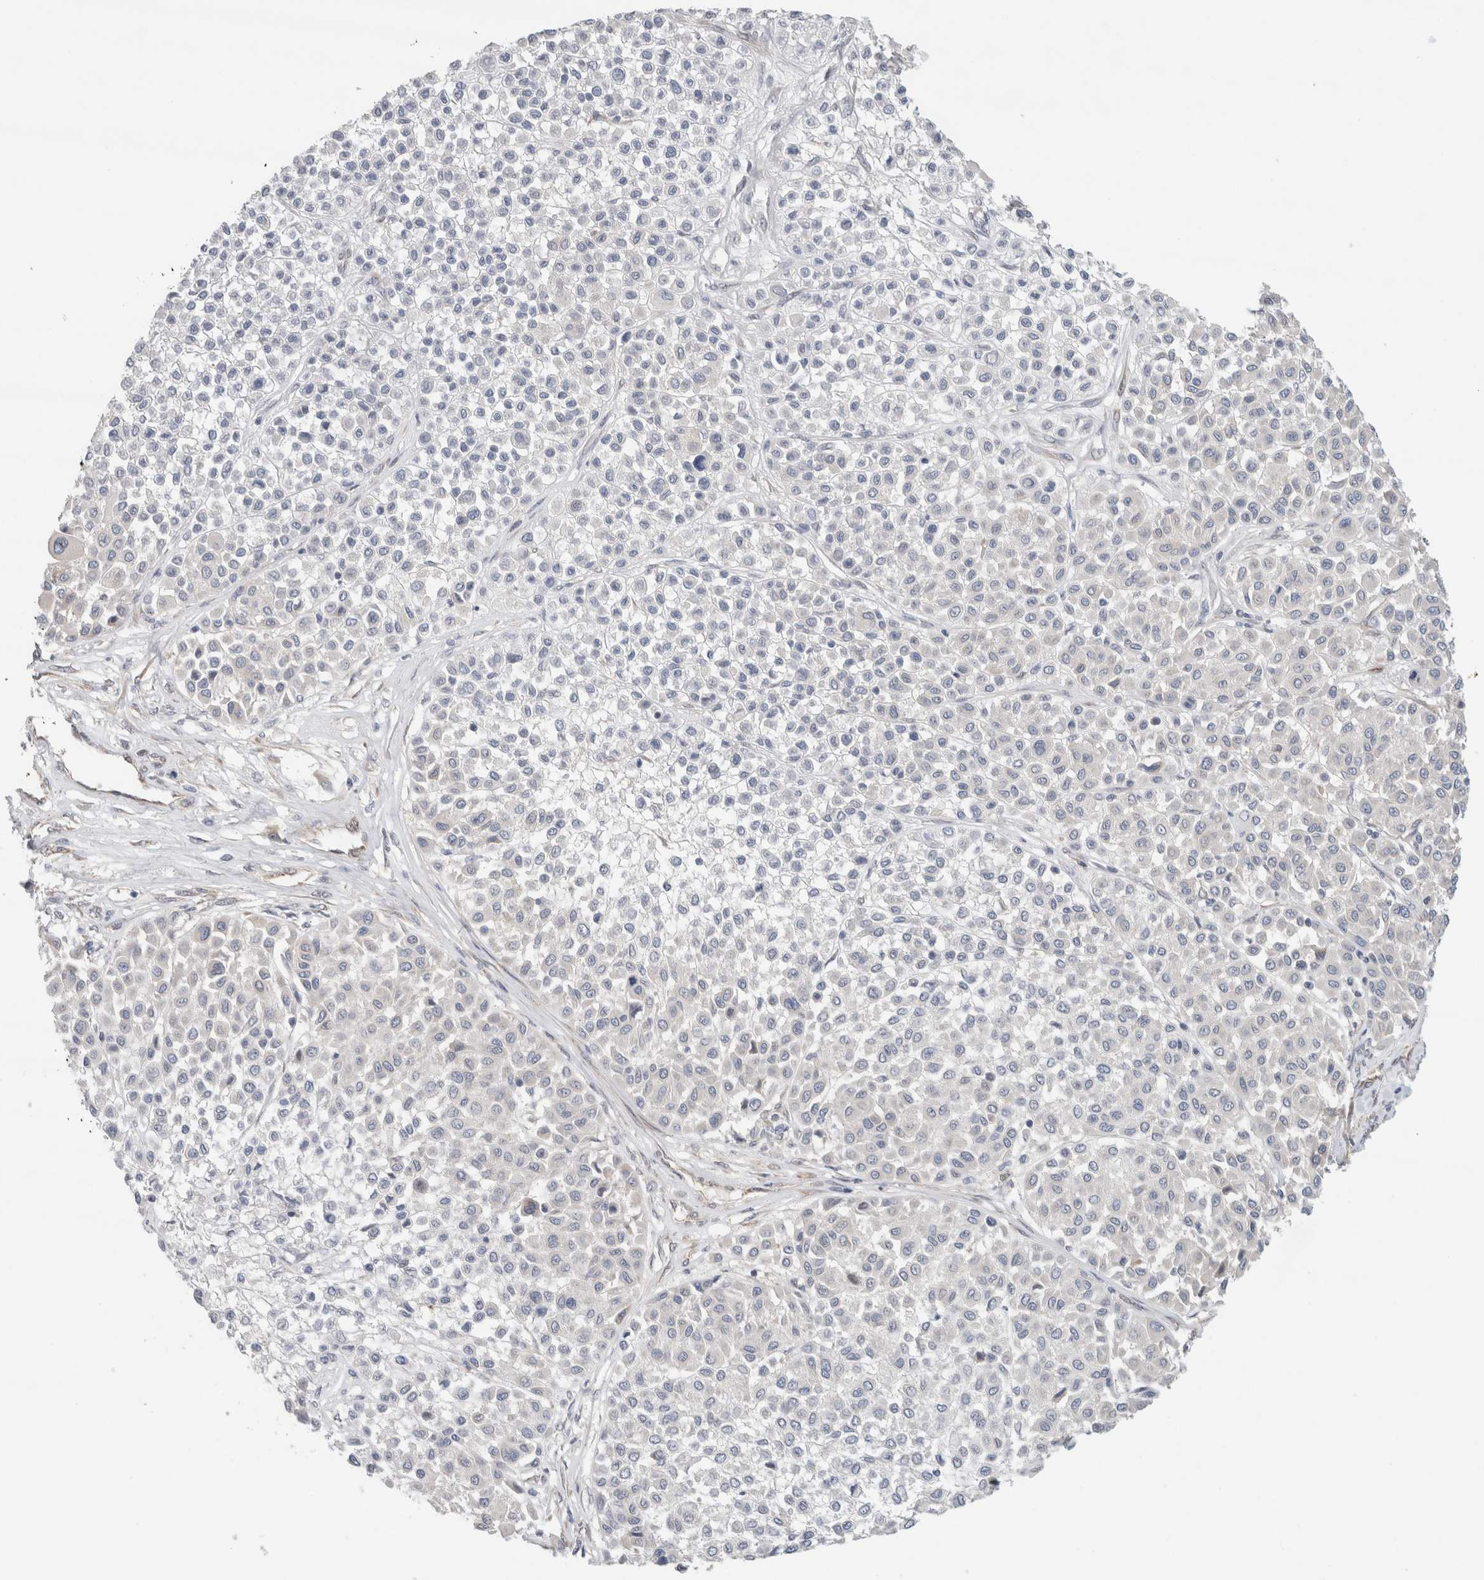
{"staining": {"intensity": "negative", "quantity": "none", "location": "none"}, "tissue": "melanoma", "cell_type": "Tumor cells", "image_type": "cancer", "snomed": [{"axis": "morphology", "description": "Malignant melanoma, Metastatic site"}, {"axis": "topography", "description": "Soft tissue"}], "caption": "Immunohistochemical staining of melanoma shows no significant positivity in tumor cells. Brightfield microscopy of immunohistochemistry (IHC) stained with DAB (brown) and hematoxylin (blue), captured at high magnification.", "gene": "EIF4G3", "patient": {"sex": "male", "age": 41}}